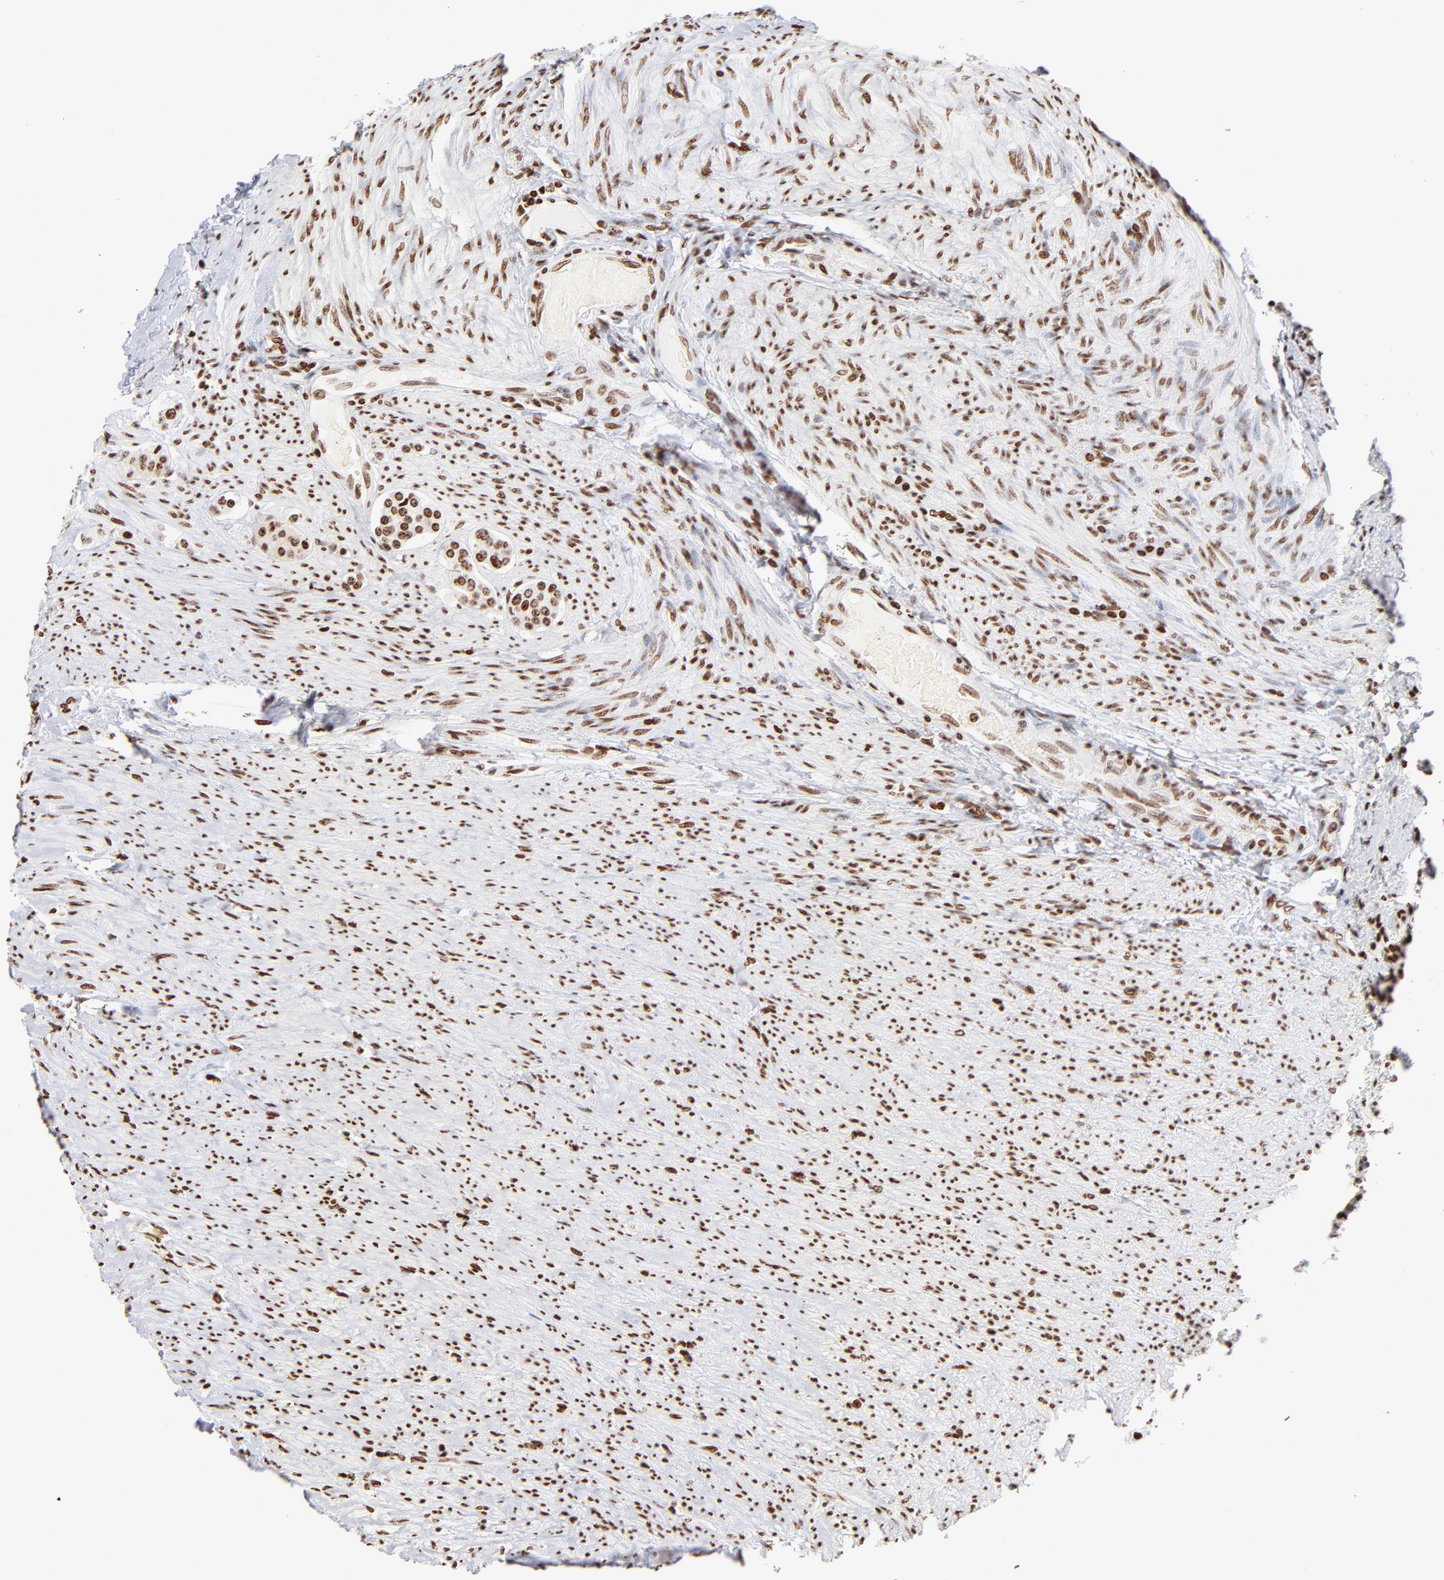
{"staining": {"intensity": "strong", "quantity": ">75%", "location": "nuclear"}, "tissue": "carcinoid", "cell_type": "Tumor cells", "image_type": "cancer", "snomed": [{"axis": "morphology", "description": "Carcinoid, malignant, NOS"}, {"axis": "topography", "description": "Colon"}], "caption": "Carcinoid stained for a protein (brown) reveals strong nuclear positive positivity in about >75% of tumor cells.", "gene": "RTL4", "patient": {"sex": "female", "age": 61}}